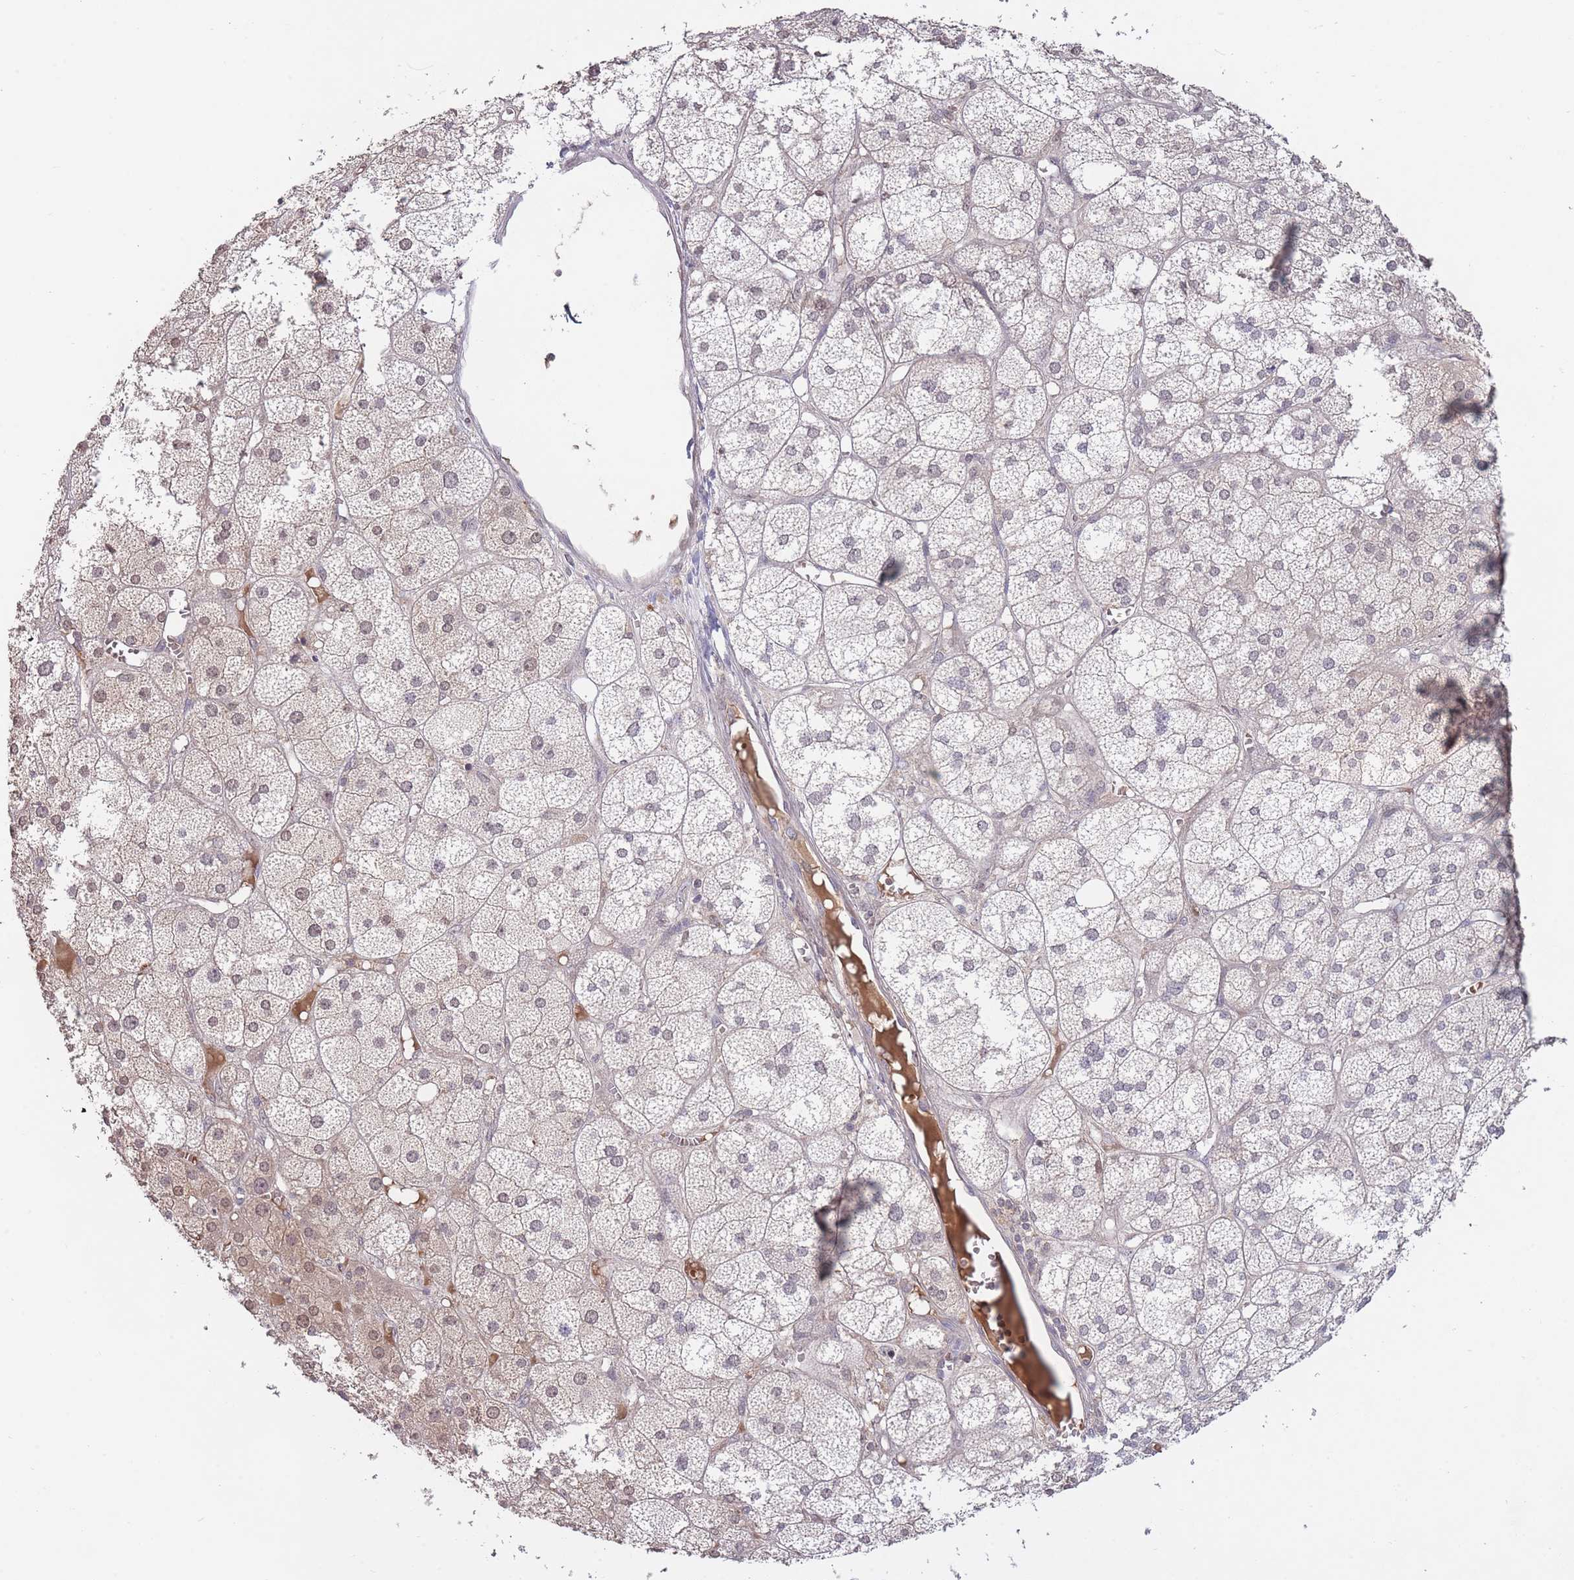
{"staining": {"intensity": "strong", "quantity": "<25%", "location": "cytoplasmic/membranous,nuclear"}, "tissue": "adrenal gland", "cell_type": "Glandular cells", "image_type": "normal", "snomed": [{"axis": "morphology", "description": "Normal tissue, NOS"}, {"axis": "topography", "description": "Adrenal gland"}], "caption": "Brown immunohistochemical staining in normal adrenal gland displays strong cytoplasmic/membranous,nuclear staining in approximately <25% of glandular cells. The staining was performed using DAB to visualize the protein expression in brown, while the nuclei were stained in blue with hematoxylin (Magnification: 20x).", "gene": "ADCYAP1R1", "patient": {"sex": "female", "age": 61}}